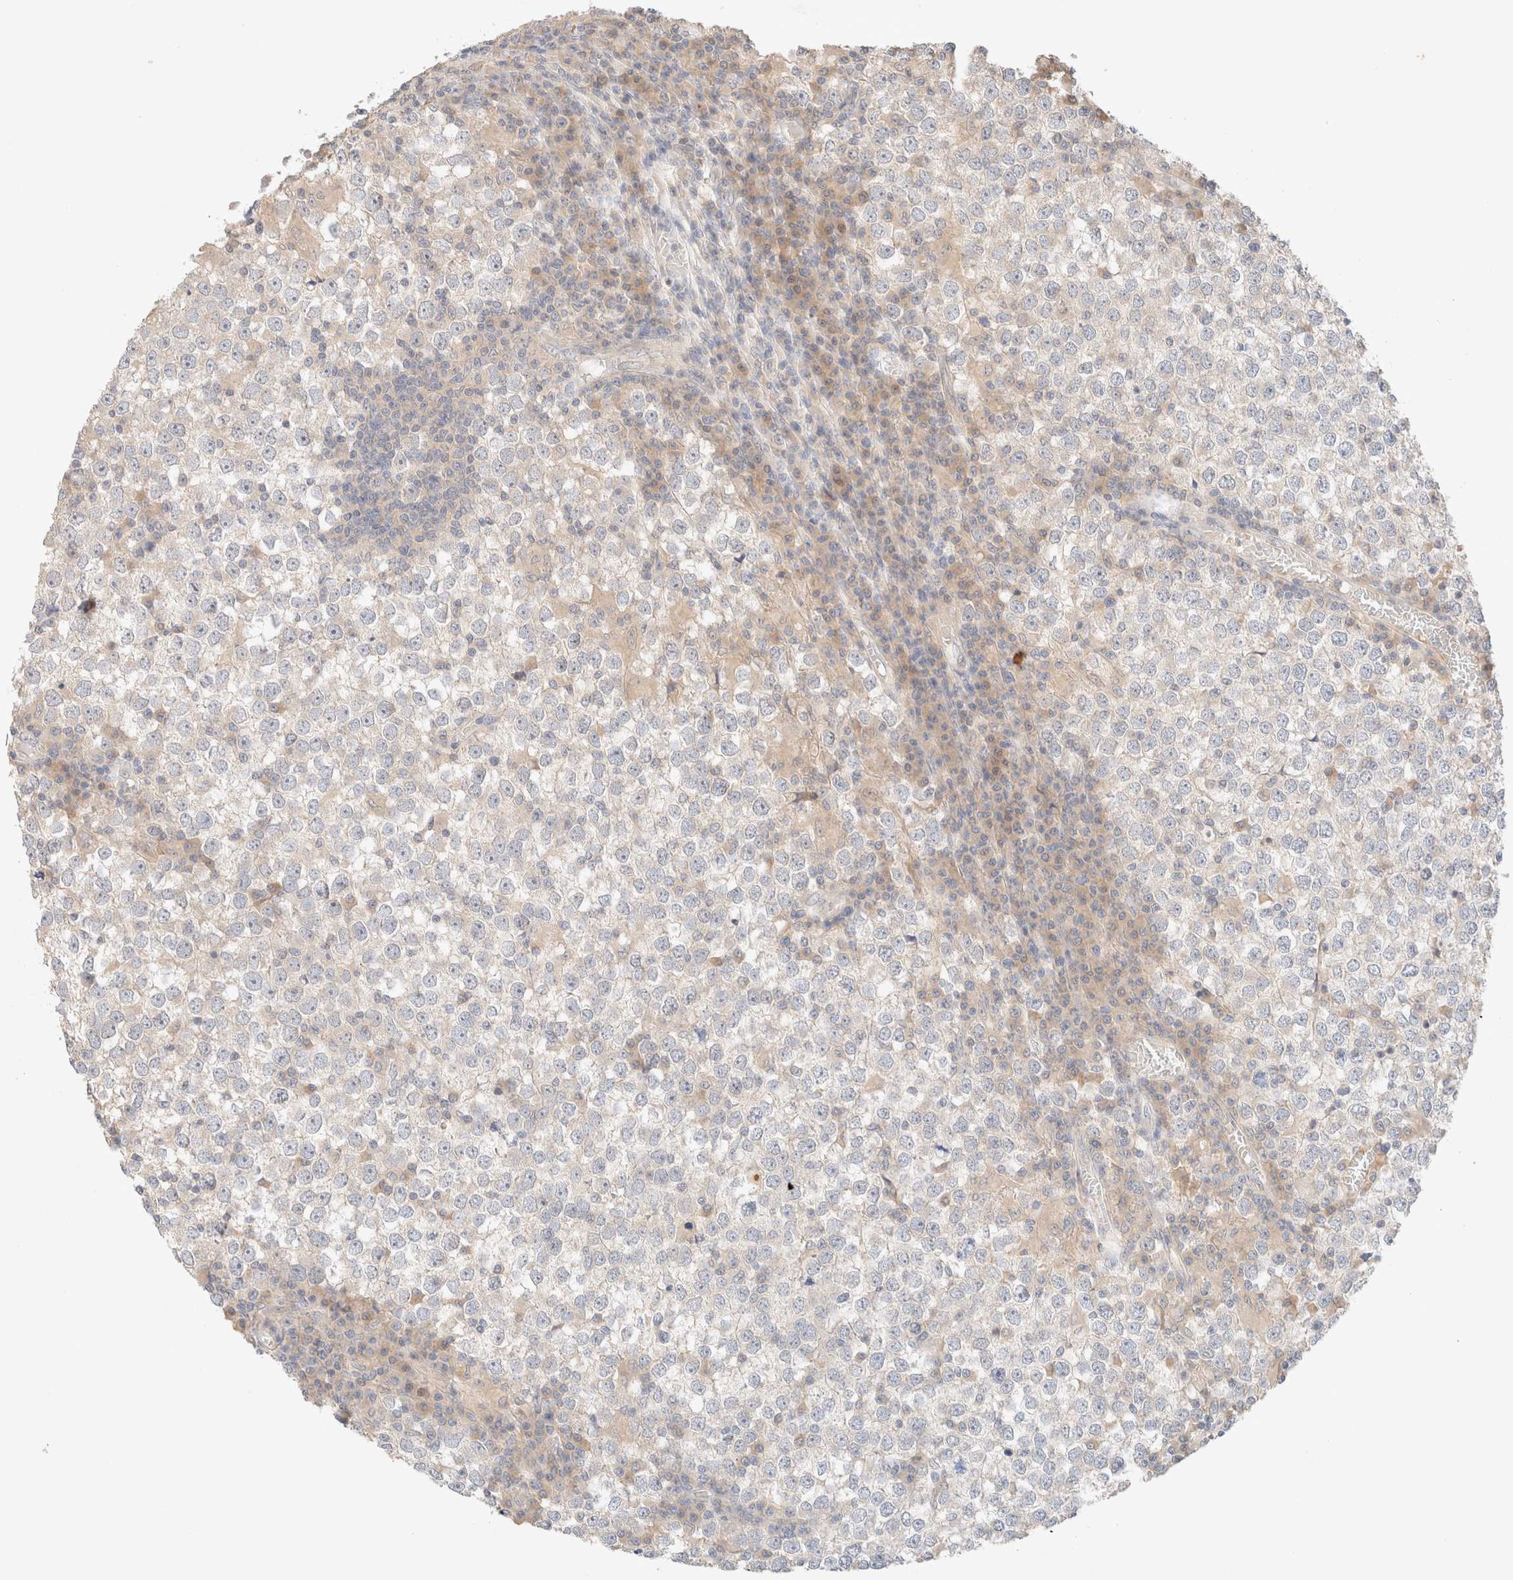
{"staining": {"intensity": "negative", "quantity": "none", "location": "none"}, "tissue": "testis cancer", "cell_type": "Tumor cells", "image_type": "cancer", "snomed": [{"axis": "morphology", "description": "Seminoma, NOS"}, {"axis": "topography", "description": "Testis"}], "caption": "A photomicrograph of seminoma (testis) stained for a protein reveals no brown staining in tumor cells.", "gene": "SARM1", "patient": {"sex": "male", "age": 65}}